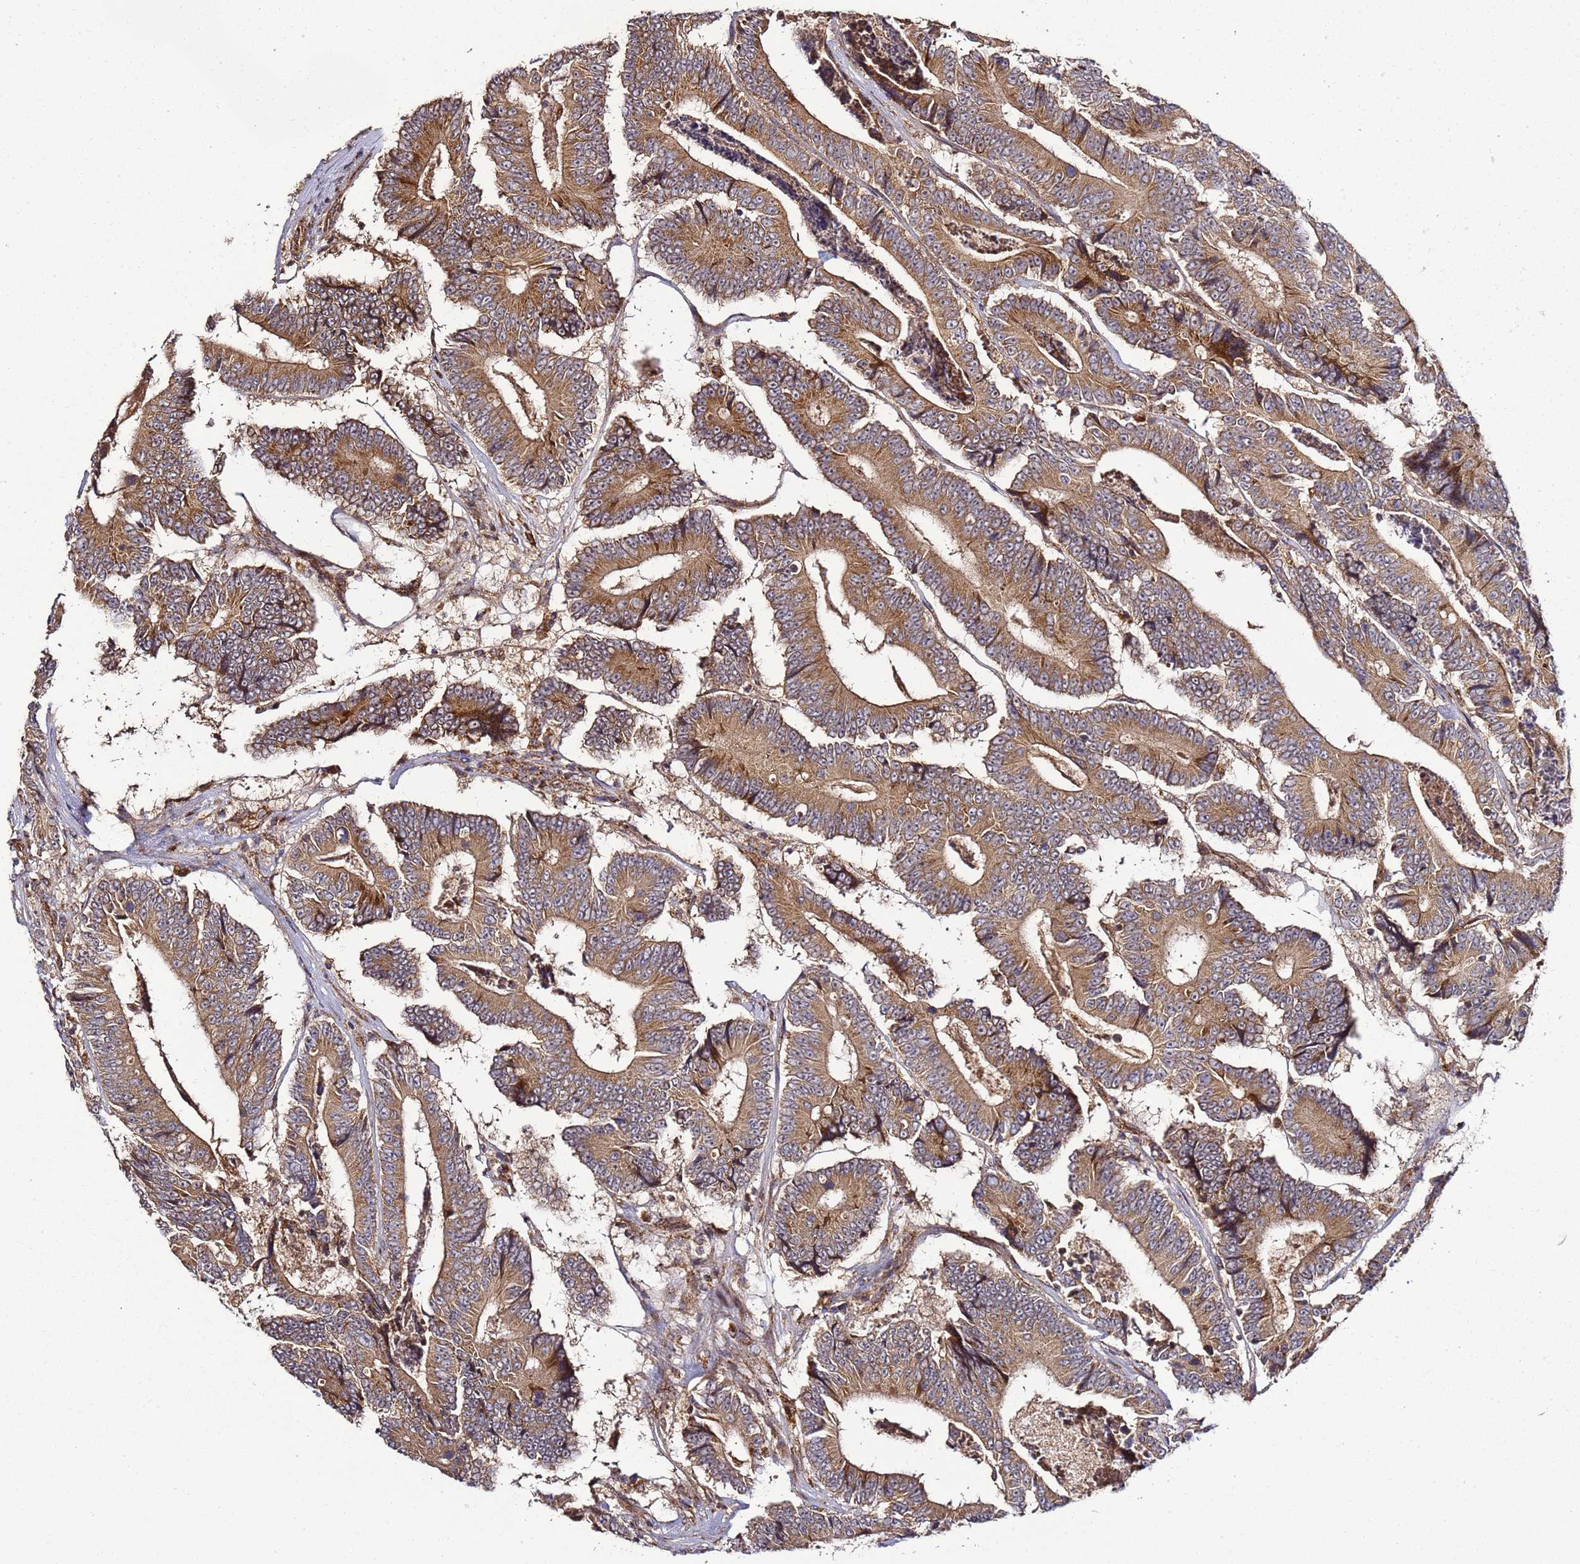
{"staining": {"intensity": "moderate", "quantity": ">75%", "location": "cytoplasmic/membranous"}, "tissue": "colorectal cancer", "cell_type": "Tumor cells", "image_type": "cancer", "snomed": [{"axis": "morphology", "description": "Adenocarcinoma, NOS"}, {"axis": "topography", "description": "Colon"}], "caption": "Protein staining of adenocarcinoma (colorectal) tissue demonstrates moderate cytoplasmic/membranous staining in approximately >75% of tumor cells.", "gene": "TM2D2", "patient": {"sex": "male", "age": 83}}